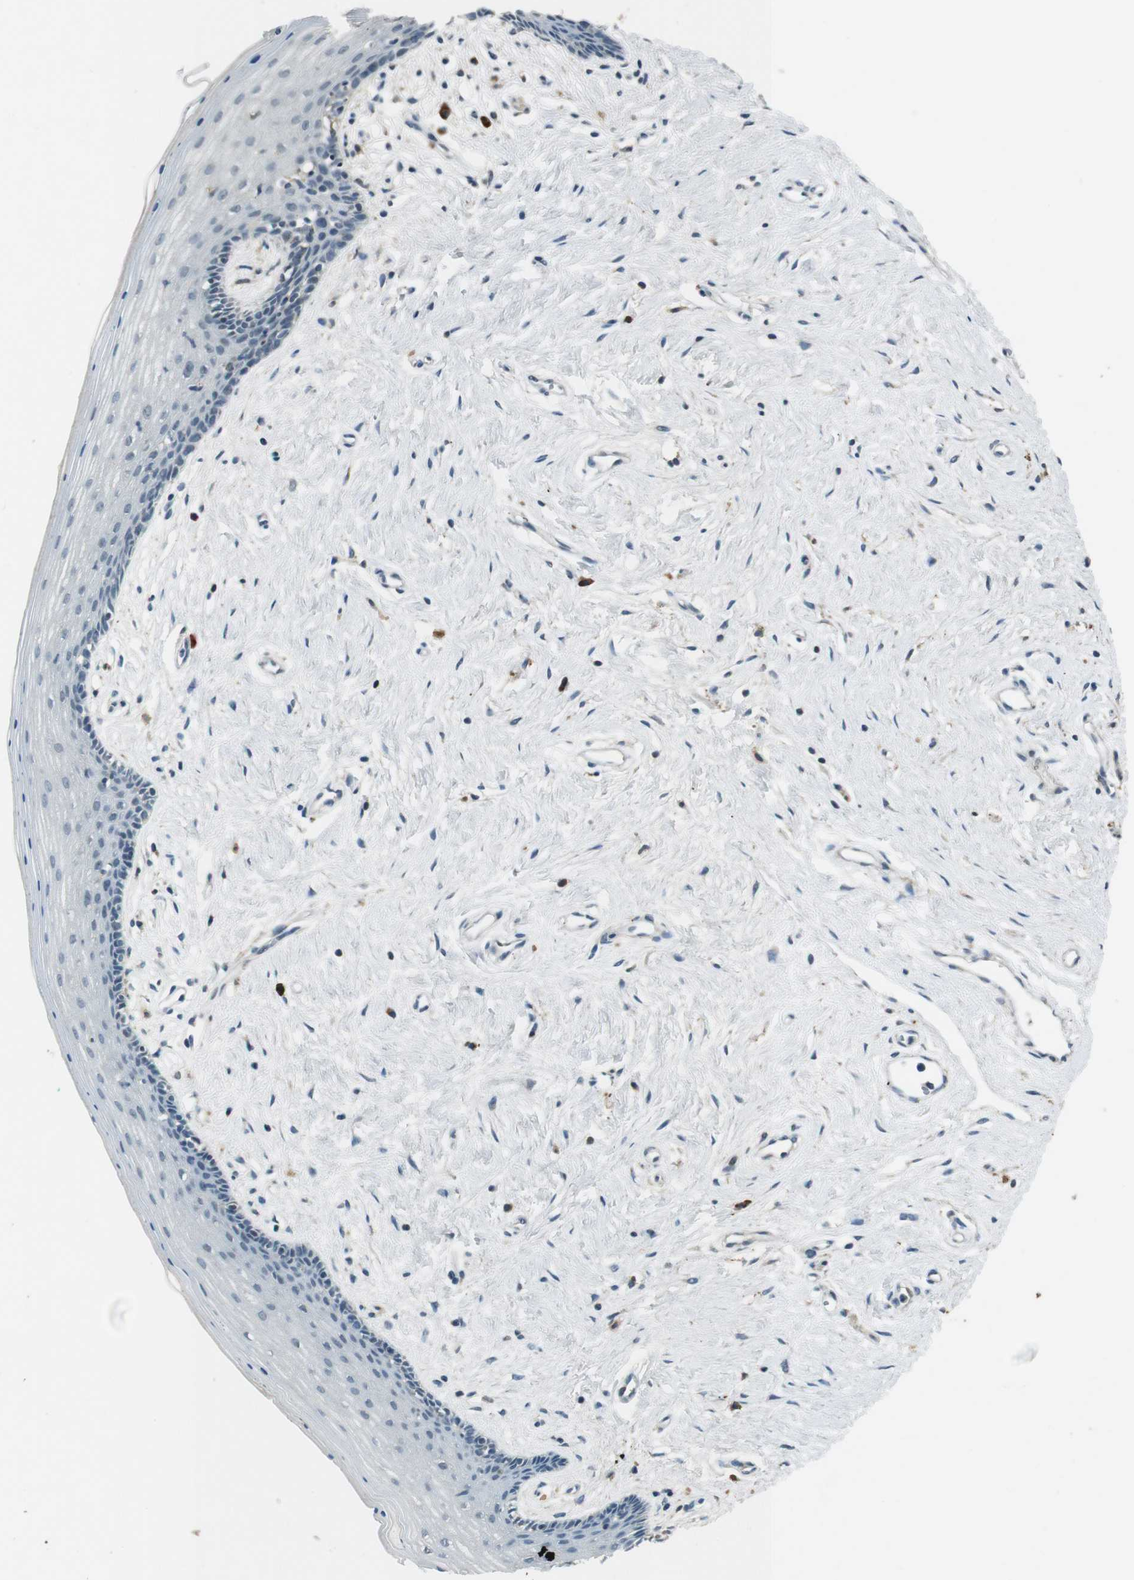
{"staining": {"intensity": "negative", "quantity": "none", "location": "none"}, "tissue": "vagina", "cell_type": "Squamous epithelial cells", "image_type": "normal", "snomed": [{"axis": "morphology", "description": "Normal tissue, NOS"}, {"axis": "topography", "description": "Vagina"}], "caption": "IHC photomicrograph of normal vagina: human vagina stained with DAB displays no significant protein expression in squamous epithelial cells.", "gene": "MAGI2", "patient": {"sex": "female", "age": 44}}